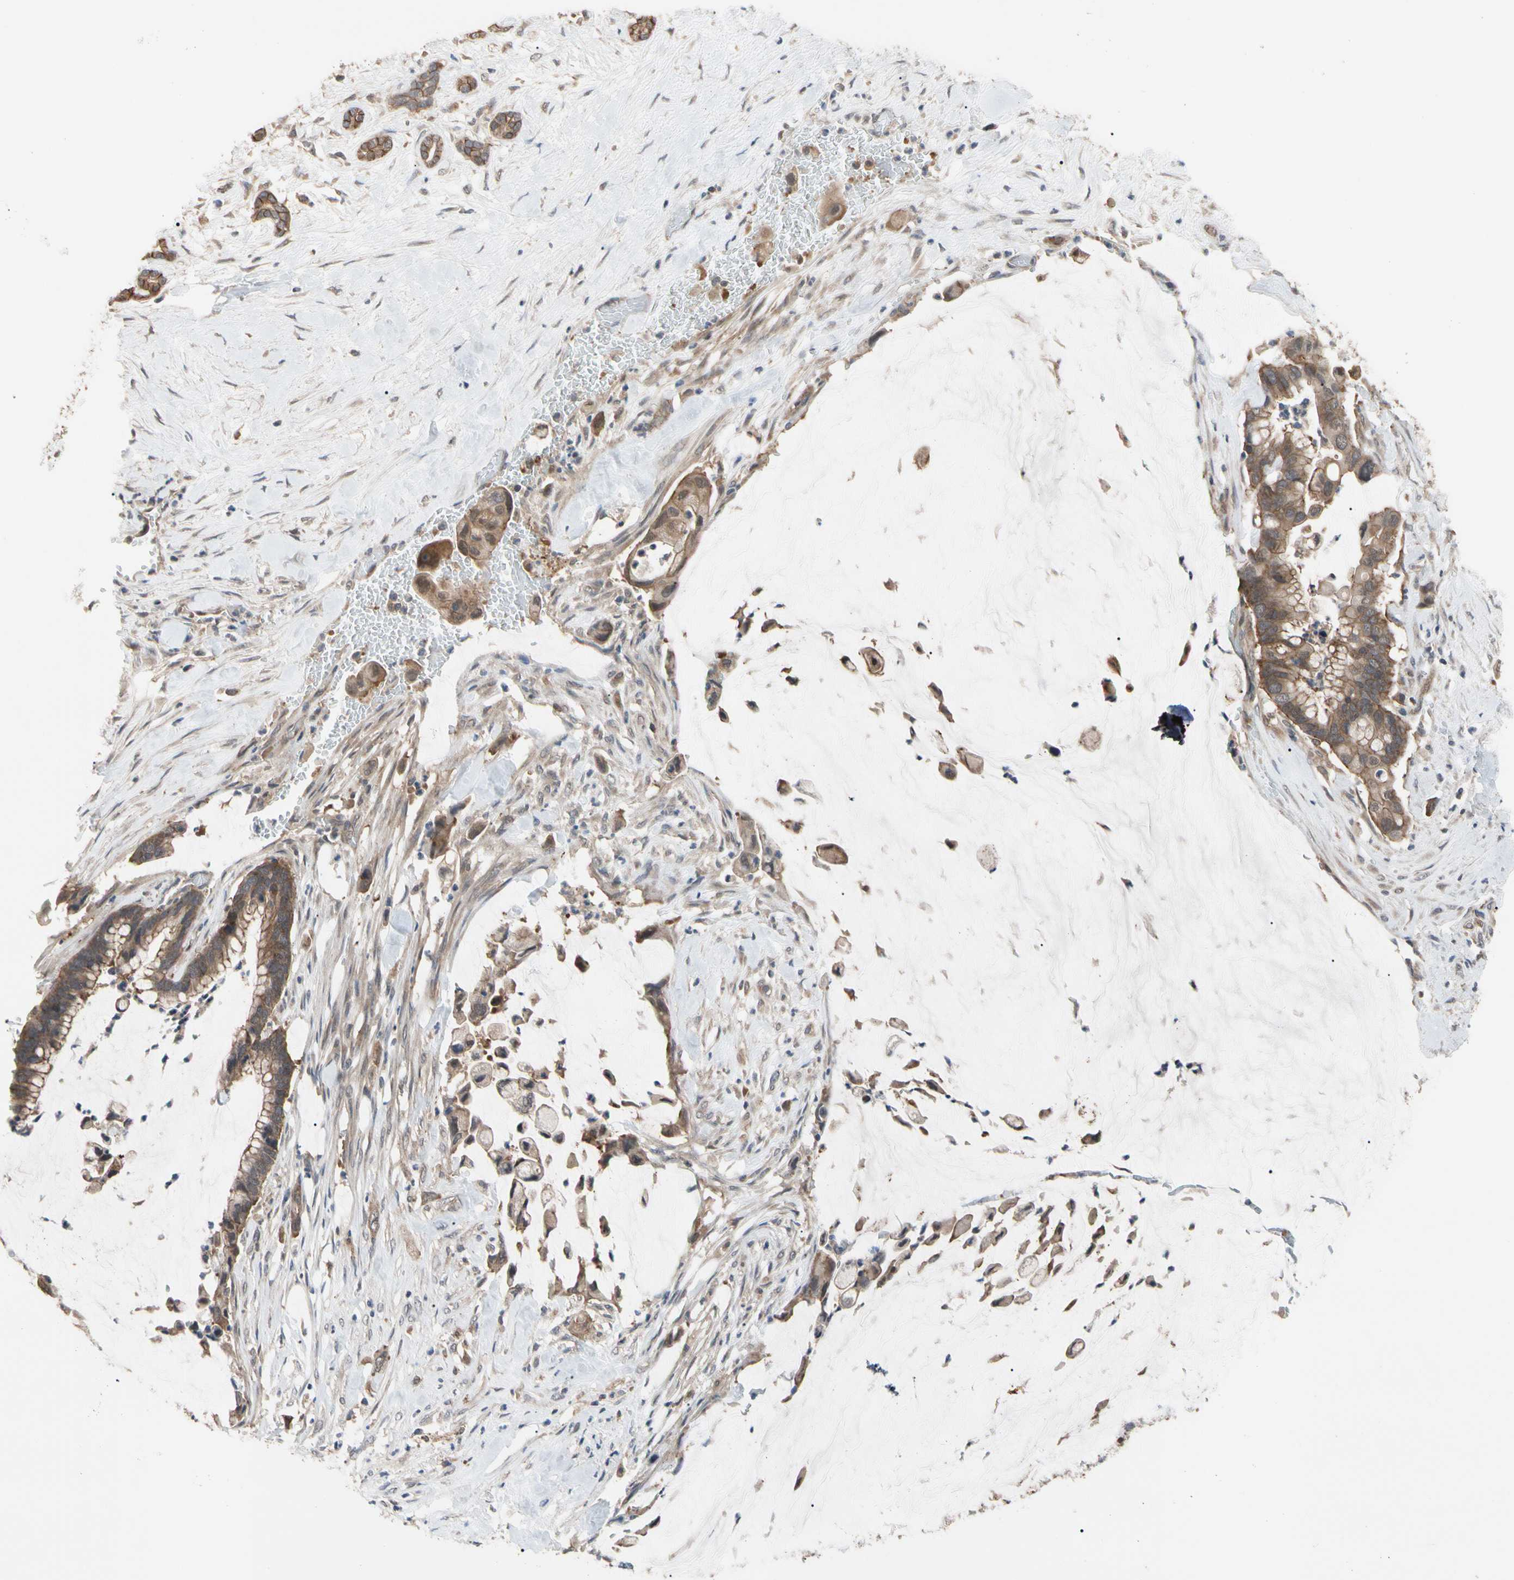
{"staining": {"intensity": "moderate", "quantity": ">75%", "location": "cytoplasmic/membranous"}, "tissue": "pancreatic cancer", "cell_type": "Tumor cells", "image_type": "cancer", "snomed": [{"axis": "morphology", "description": "Adenocarcinoma, NOS"}, {"axis": "topography", "description": "Pancreas"}], "caption": "This histopathology image displays immunohistochemistry (IHC) staining of adenocarcinoma (pancreatic), with medium moderate cytoplasmic/membranous positivity in approximately >75% of tumor cells.", "gene": "DPP8", "patient": {"sex": "male", "age": 41}}